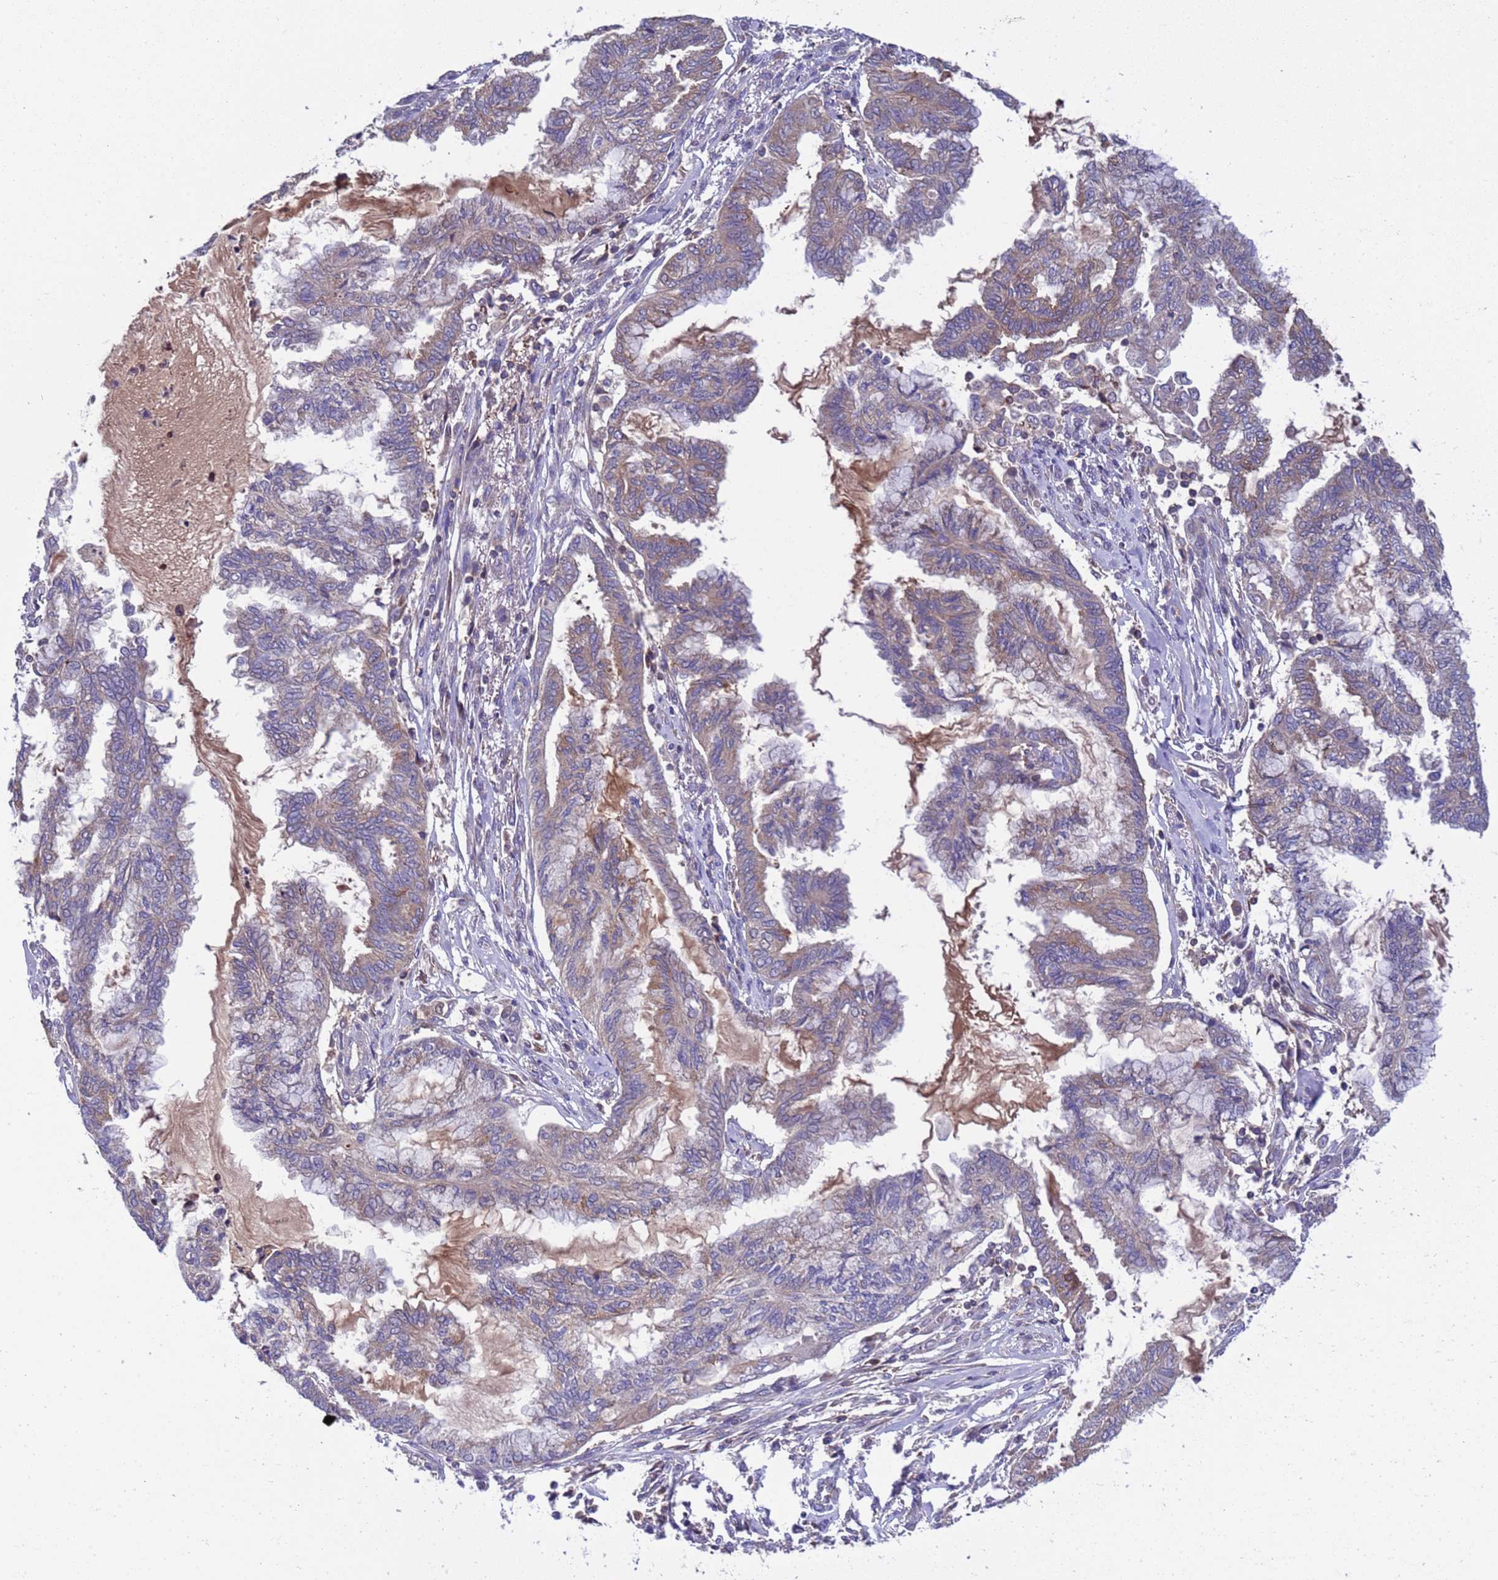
{"staining": {"intensity": "weak", "quantity": "<25%", "location": "cytoplasmic/membranous"}, "tissue": "endometrial cancer", "cell_type": "Tumor cells", "image_type": "cancer", "snomed": [{"axis": "morphology", "description": "Adenocarcinoma, NOS"}, {"axis": "topography", "description": "Endometrium"}], "caption": "Protein analysis of endometrial adenocarcinoma reveals no significant staining in tumor cells.", "gene": "PARP16", "patient": {"sex": "female", "age": 86}}